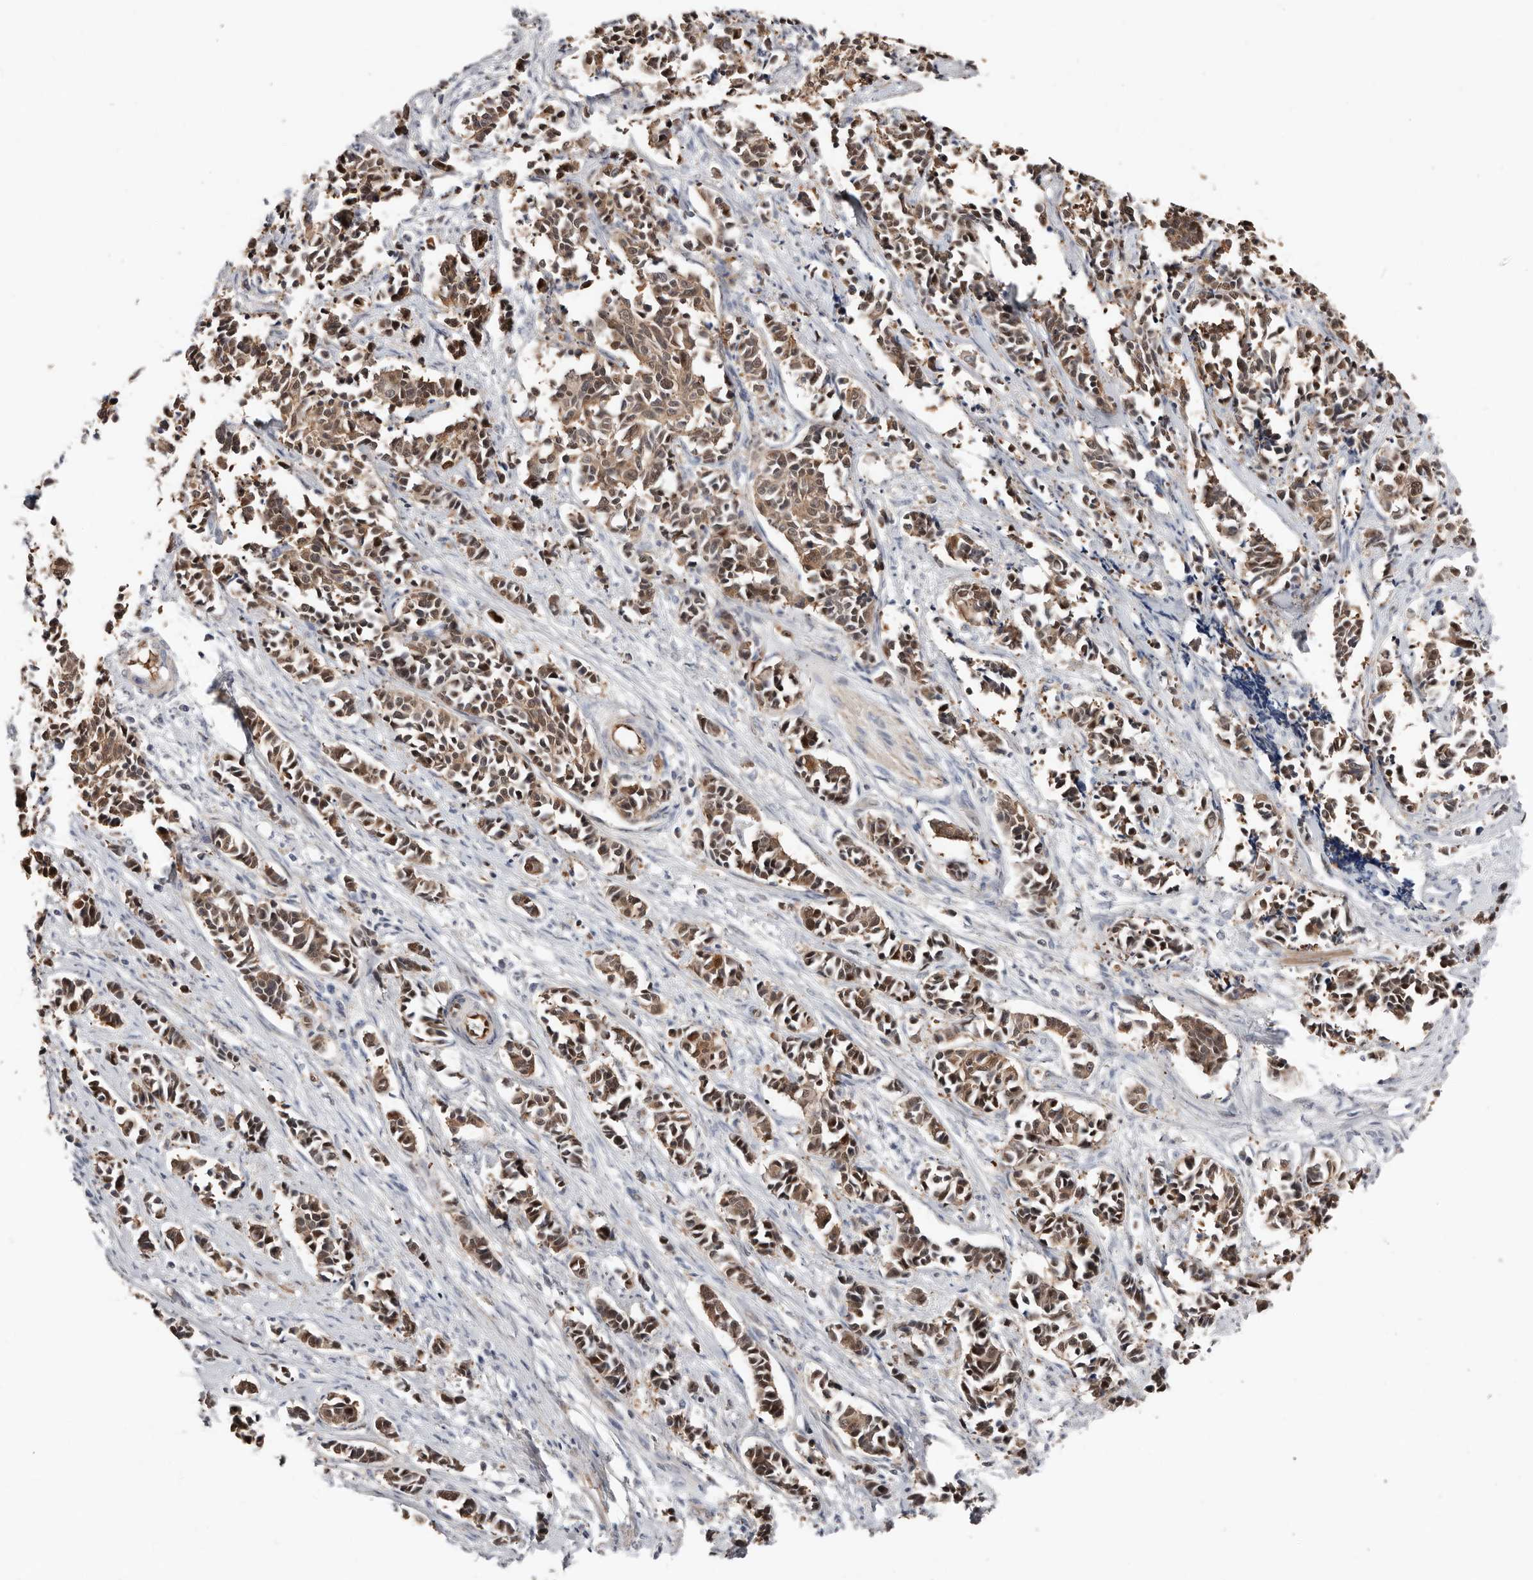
{"staining": {"intensity": "moderate", "quantity": ">75%", "location": "cytoplasmic/membranous,nuclear"}, "tissue": "cervical cancer", "cell_type": "Tumor cells", "image_type": "cancer", "snomed": [{"axis": "morphology", "description": "Normal tissue, NOS"}, {"axis": "morphology", "description": "Squamous cell carcinoma, NOS"}, {"axis": "topography", "description": "Cervix"}], "caption": "Human cervical cancer stained with a protein marker reveals moderate staining in tumor cells.", "gene": "ASRGL1", "patient": {"sex": "female", "age": 35}}